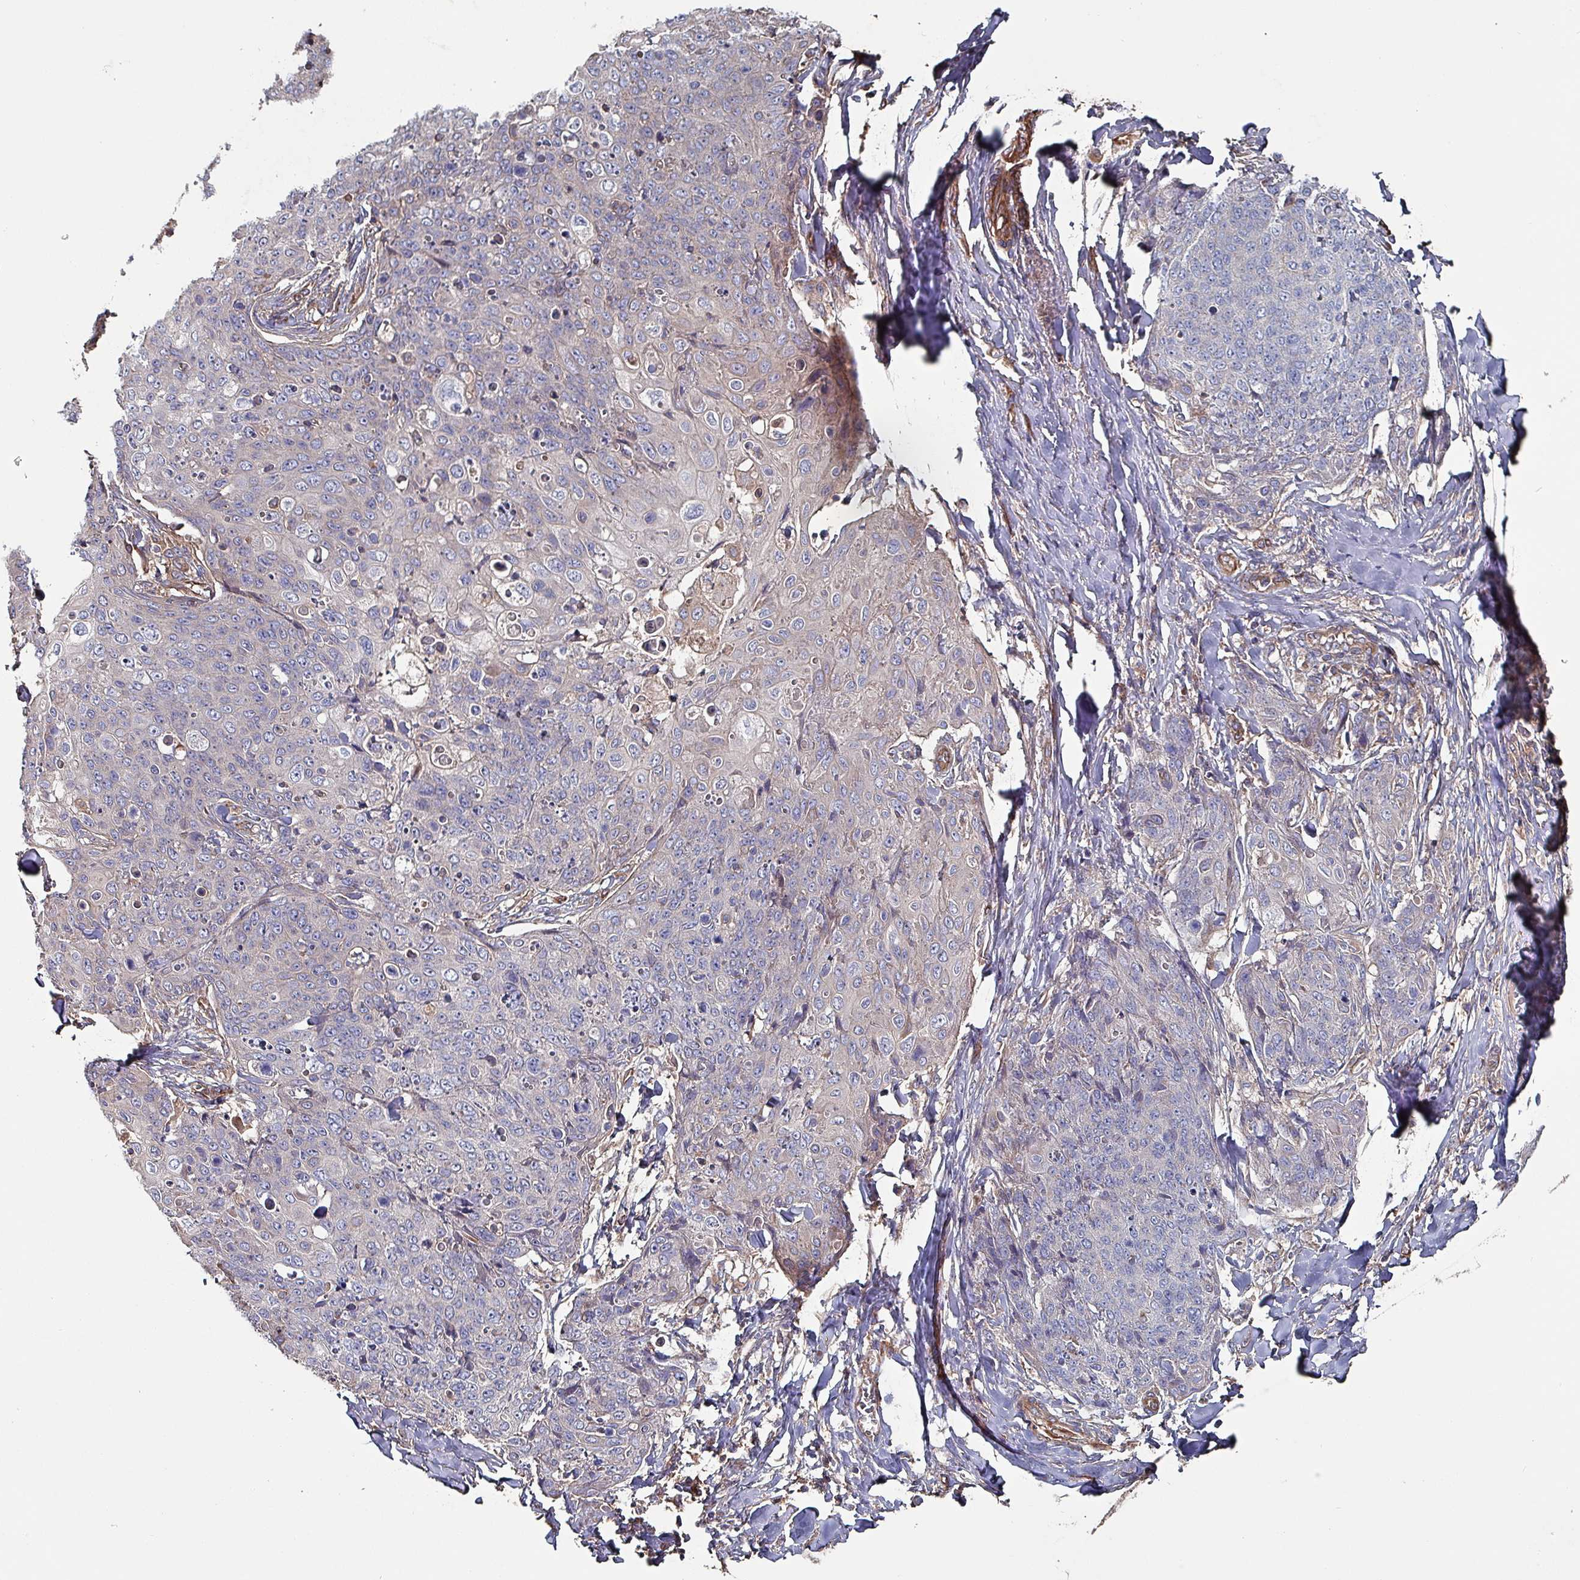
{"staining": {"intensity": "negative", "quantity": "none", "location": "none"}, "tissue": "skin cancer", "cell_type": "Tumor cells", "image_type": "cancer", "snomed": [{"axis": "morphology", "description": "Squamous cell carcinoma, NOS"}, {"axis": "topography", "description": "Skin"}, {"axis": "topography", "description": "Vulva"}], "caption": "Immunohistochemistry image of neoplastic tissue: human skin squamous cell carcinoma stained with DAB (3,3'-diaminobenzidine) reveals no significant protein expression in tumor cells. The staining was performed using DAB to visualize the protein expression in brown, while the nuclei were stained in blue with hematoxylin (Magnification: 20x).", "gene": "ANO10", "patient": {"sex": "female", "age": 85}}